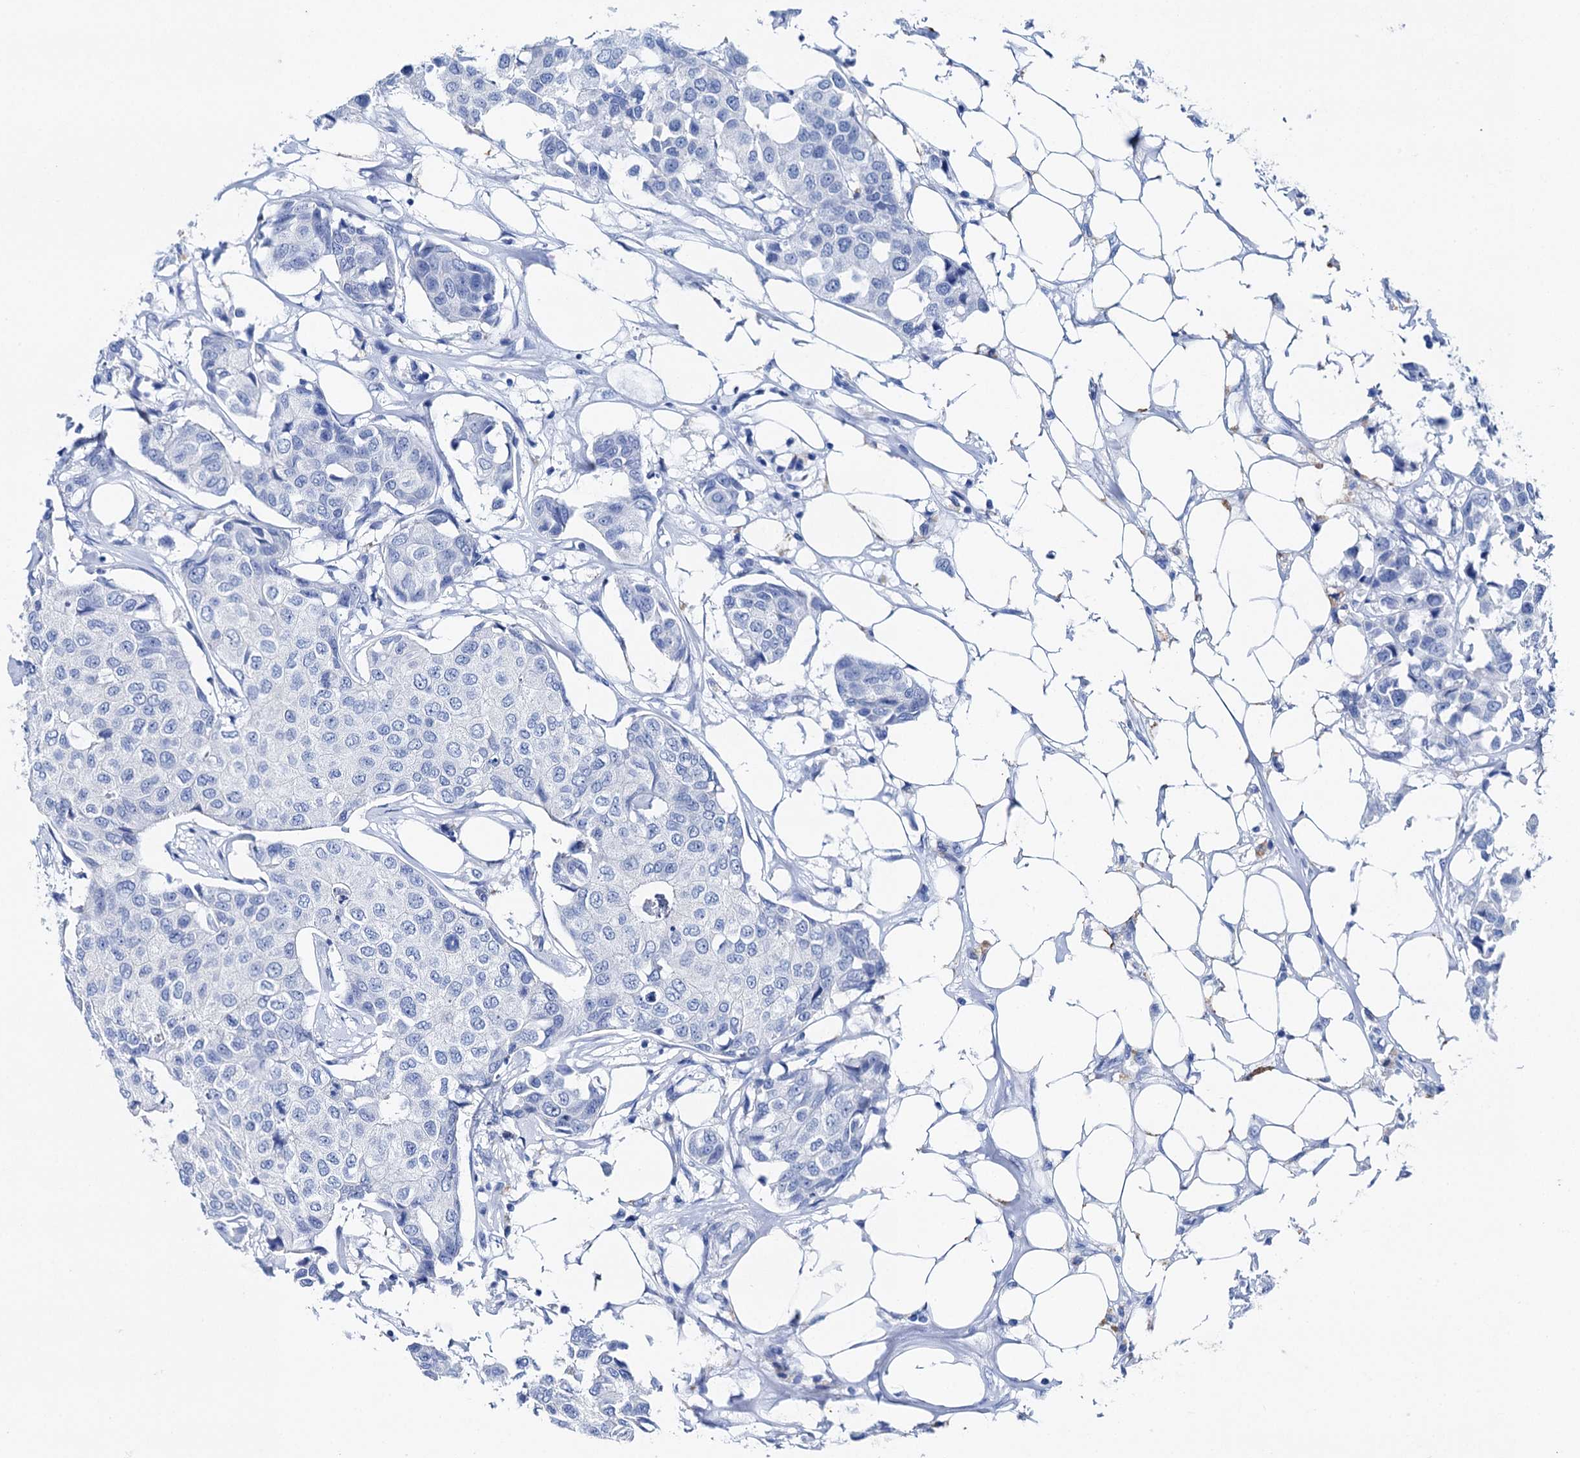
{"staining": {"intensity": "negative", "quantity": "none", "location": "none"}, "tissue": "breast cancer", "cell_type": "Tumor cells", "image_type": "cancer", "snomed": [{"axis": "morphology", "description": "Duct carcinoma"}, {"axis": "topography", "description": "Breast"}], "caption": "The photomicrograph exhibits no significant positivity in tumor cells of breast intraductal carcinoma.", "gene": "BRINP1", "patient": {"sex": "female", "age": 80}}